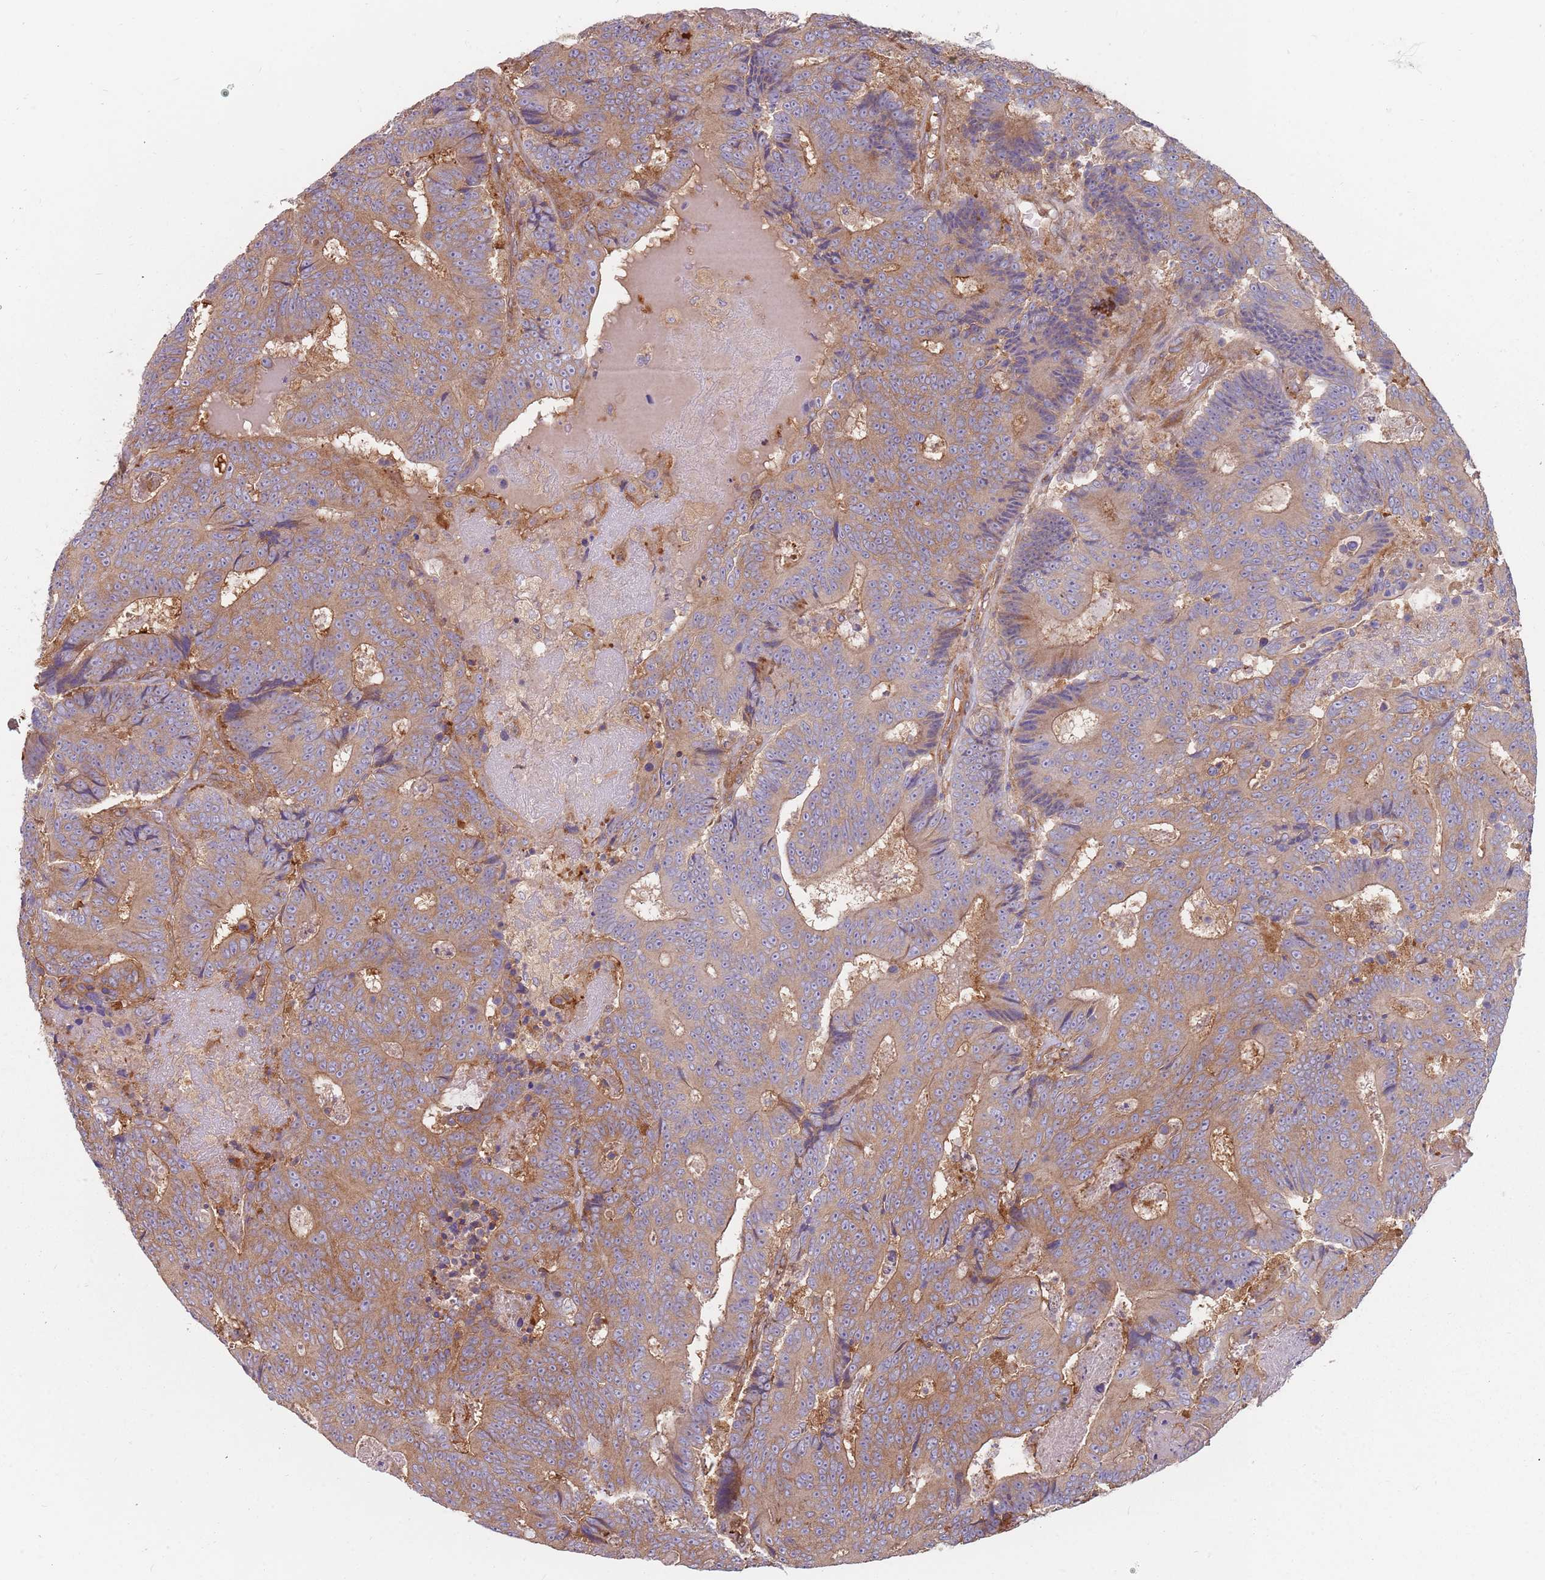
{"staining": {"intensity": "weak", "quantity": ">75%", "location": "cytoplasmic/membranous"}, "tissue": "colorectal cancer", "cell_type": "Tumor cells", "image_type": "cancer", "snomed": [{"axis": "morphology", "description": "Adenocarcinoma, NOS"}, {"axis": "topography", "description": "Colon"}], "caption": "There is low levels of weak cytoplasmic/membranous staining in tumor cells of adenocarcinoma (colorectal), as demonstrated by immunohistochemical staining (brown color).", "gene": "SPDL1", "patient": {"sex": "male", "age": 83}}